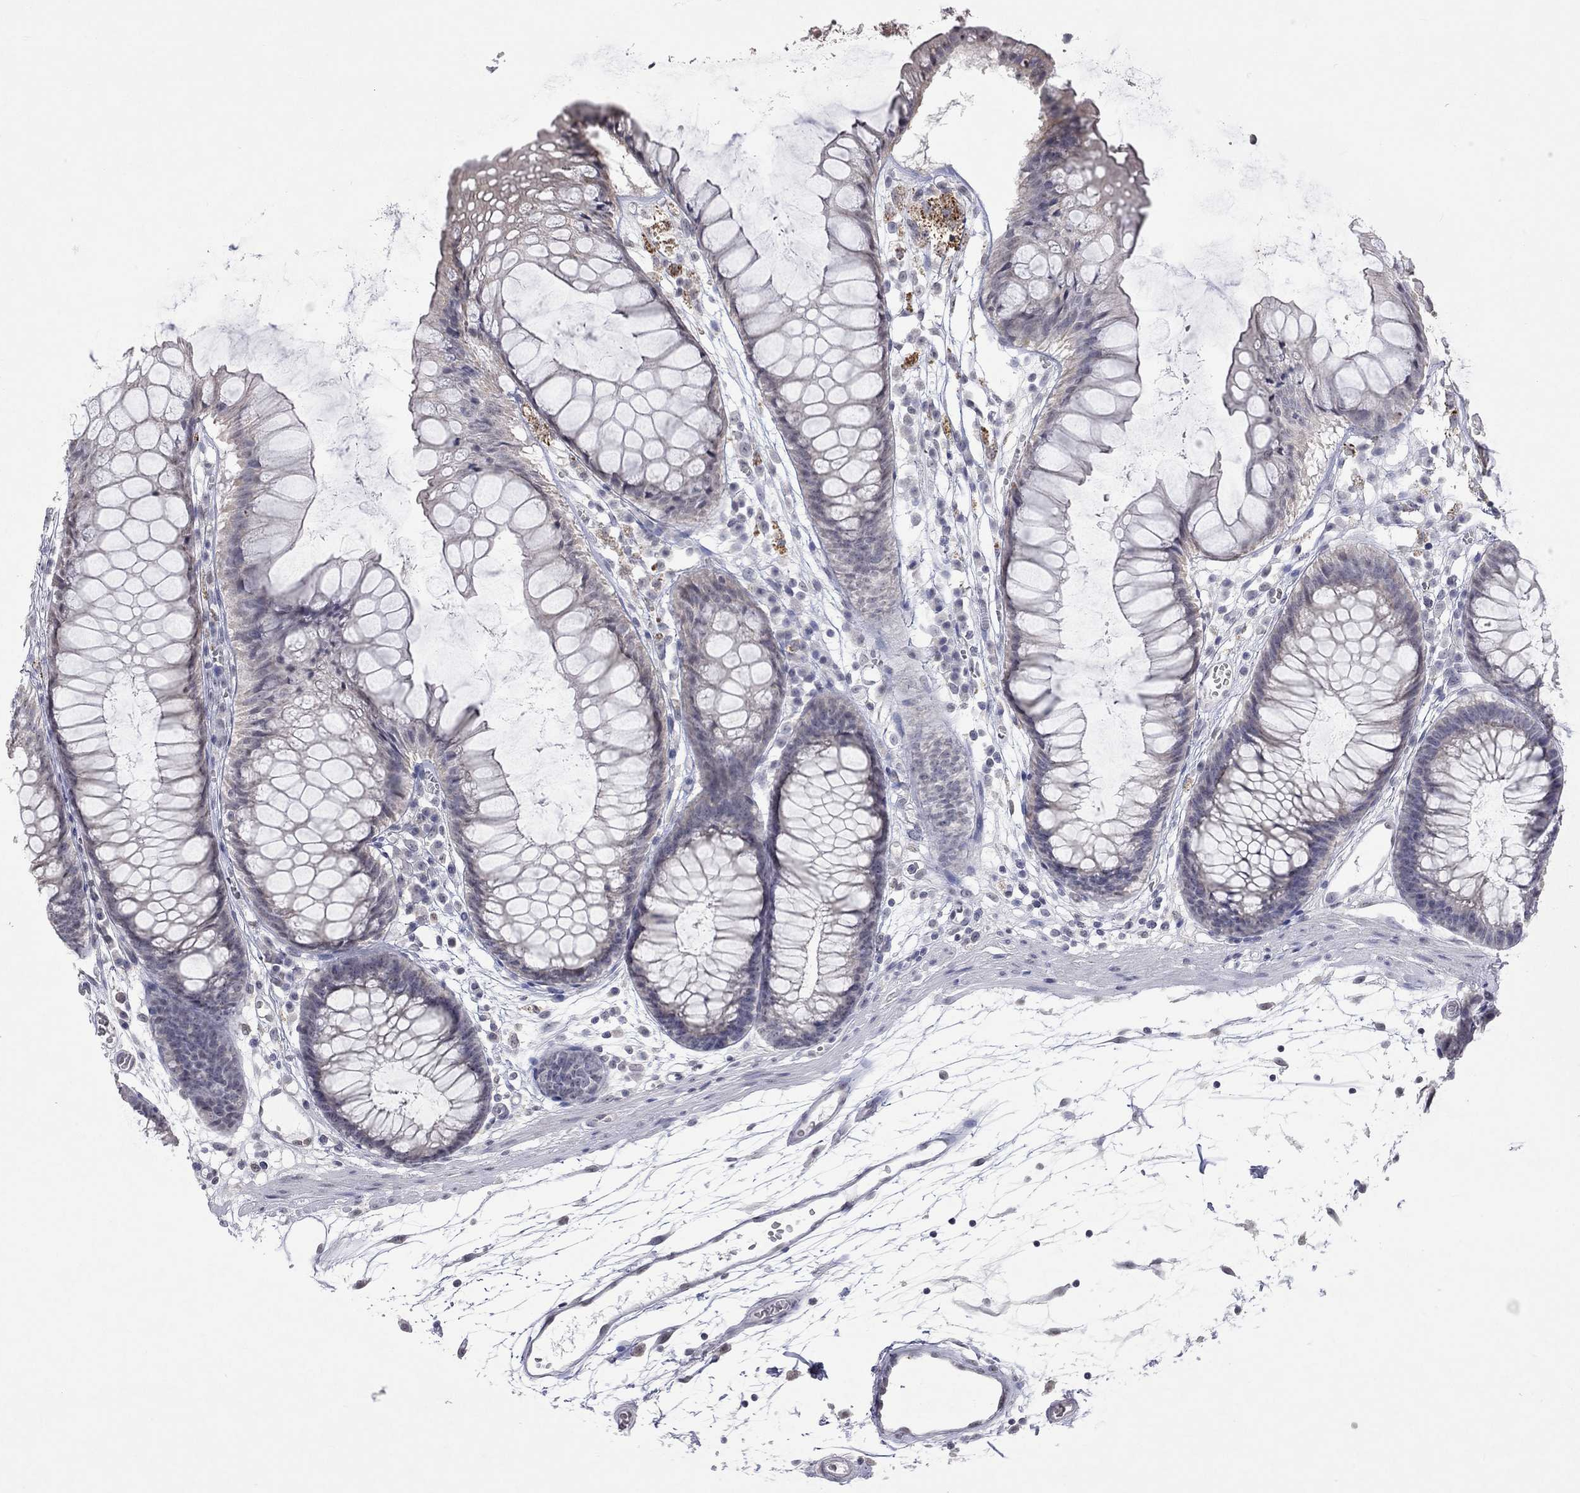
{"staining": {"intensity": "negative", "quantity": "none", "location": "none"}, "tissue": "colon", "cell_type": "Endothelial cells", "image_type": "normal", "snomed": [{"axis": "morphology", "description": "Normal tissue, NOS"}, {"axis": "morphology", "description": "Adenocarcinoma, NOS"}, {"axis": "topography", "description": "Colon"}], "caption": "Photomicrograph shows no significant protein staining in endothelial cells of benign colon. (Stains: DAB (3,3'-diaminobenzidine) immunohistochemistry (IHC) with hematoxylin counter stain, Microscopy: brightfield microscopy at high magnification).", "gene": "TMEM143", "patient": {"sex": "male", "age": 65}}